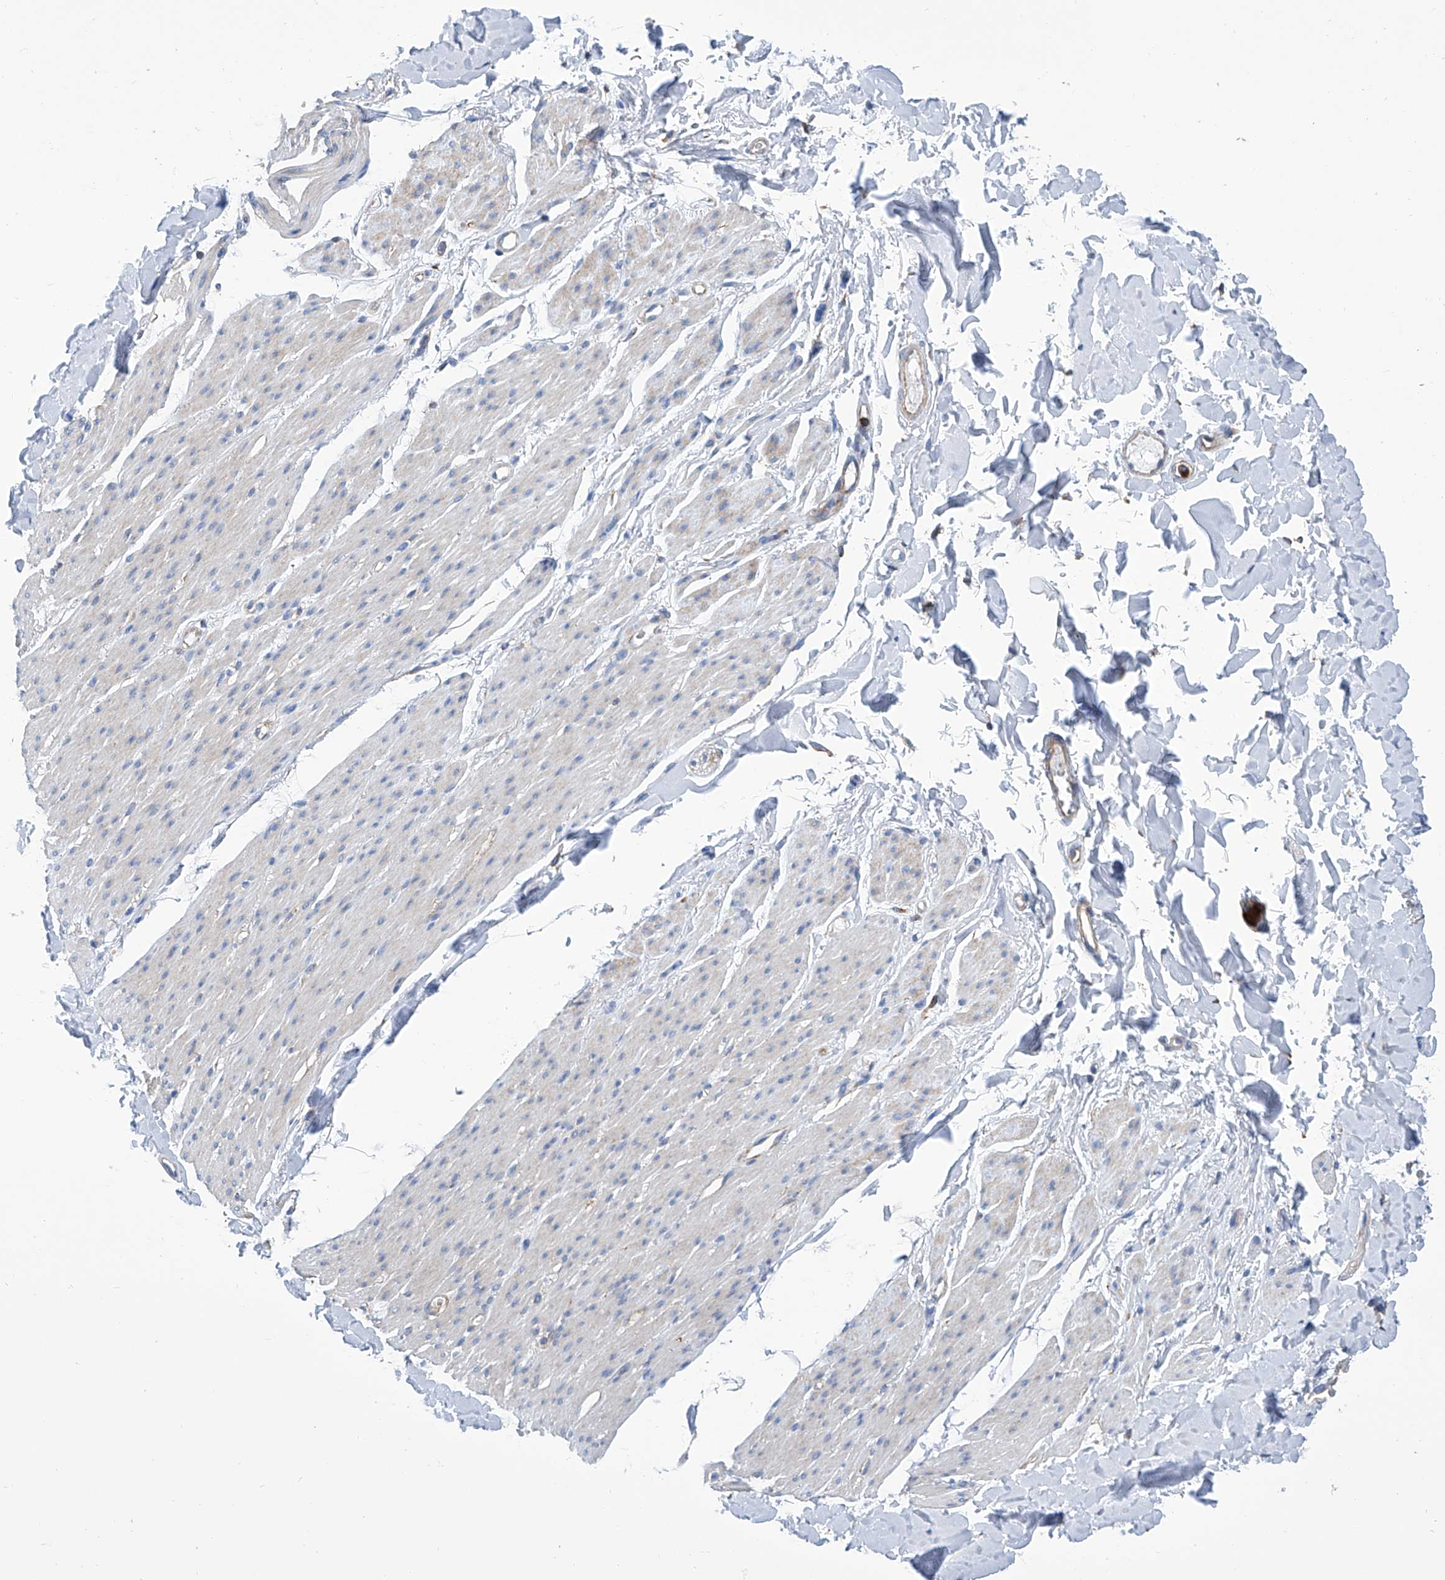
{"staining": {"intensity": "weak", "quantity": "<25%", "location": "cytoplasmic/membranous"}, "tissue": "smooth muscle", "cell_type": "Smooth muscle cells", "image_type": "normal", "snomed": [{"axis": "morphology", "description": "Normal tissue, NOS"}, {"axis": "topography", "description": "Colon"}, {"axis": "topography", "description": "Peripheral nerve tissue"}], "caption": "Smooth muscle was stained to show a protein in brown. There is no significant staining in smooth muscle cells.", "gene": "GPT", "patient": {"sex": "female", "age": 61}}